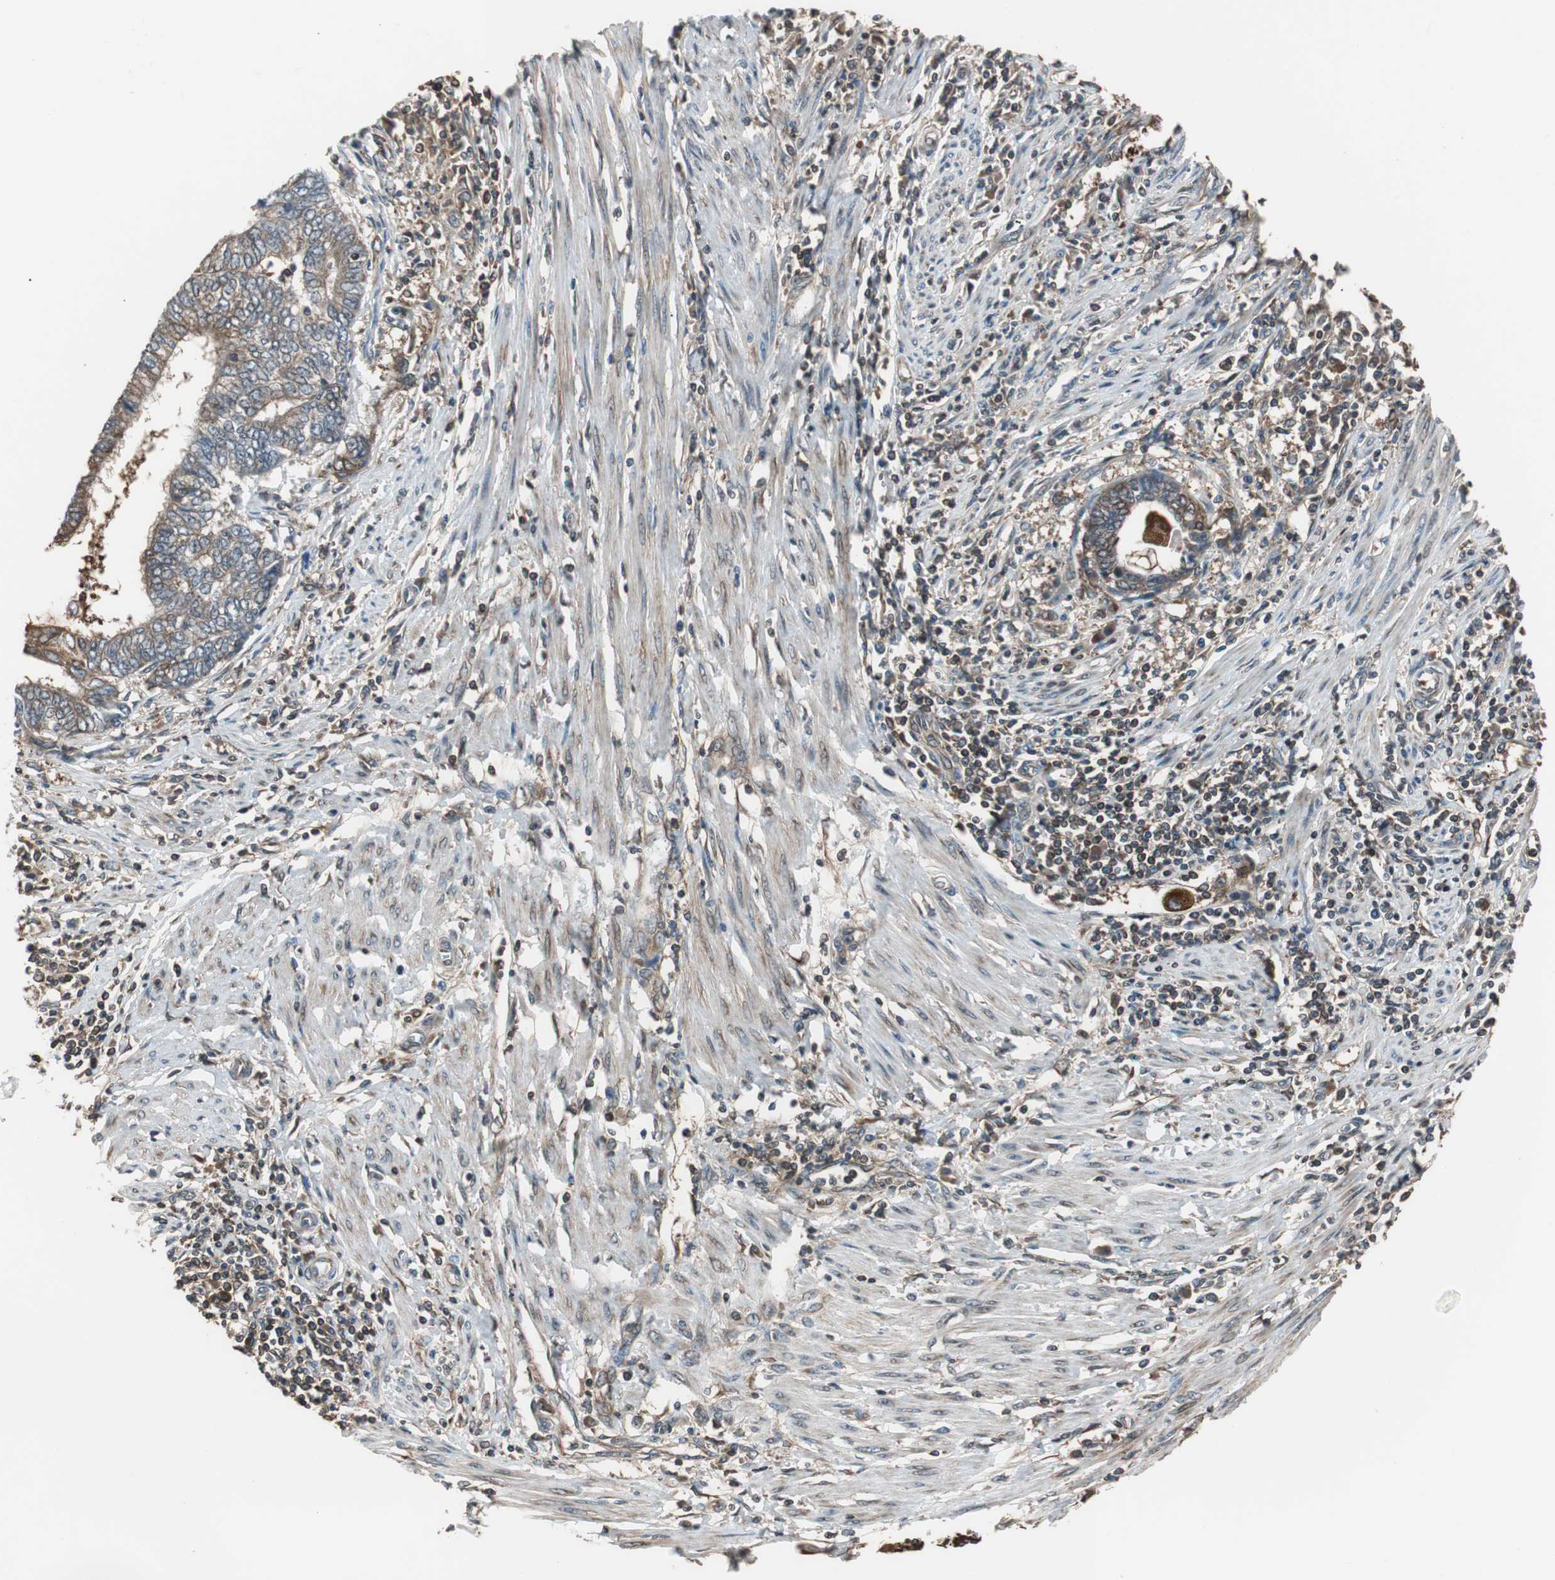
{"staining": {"intensity": "moderate", "quantity": ">75%", "location": "cytoplasmic/membranous"}, "tissue": "endometrial cancer", "cell_type": "Tumor cells", "image_type": "cancer", "snomed": [{"axis": "morphology", "description": "Adenocarcinoma, NOS"}, {"axis": "topography", "description": "Uterus"}, {"axis": "topography", "description": "Endometrium"}], "caption": "DAB immunohistochemical staining of human endometrial cancer displays moderate cytoplasmic/membranous protein positivity in about >75% of tumor cells. Using DAB (brown) and hematoxylin (blue) stains, captured at high magnification using brightfield microscopy.", "gene": "CAPNS1", "patient": {"sex": "female", "age": 70}}